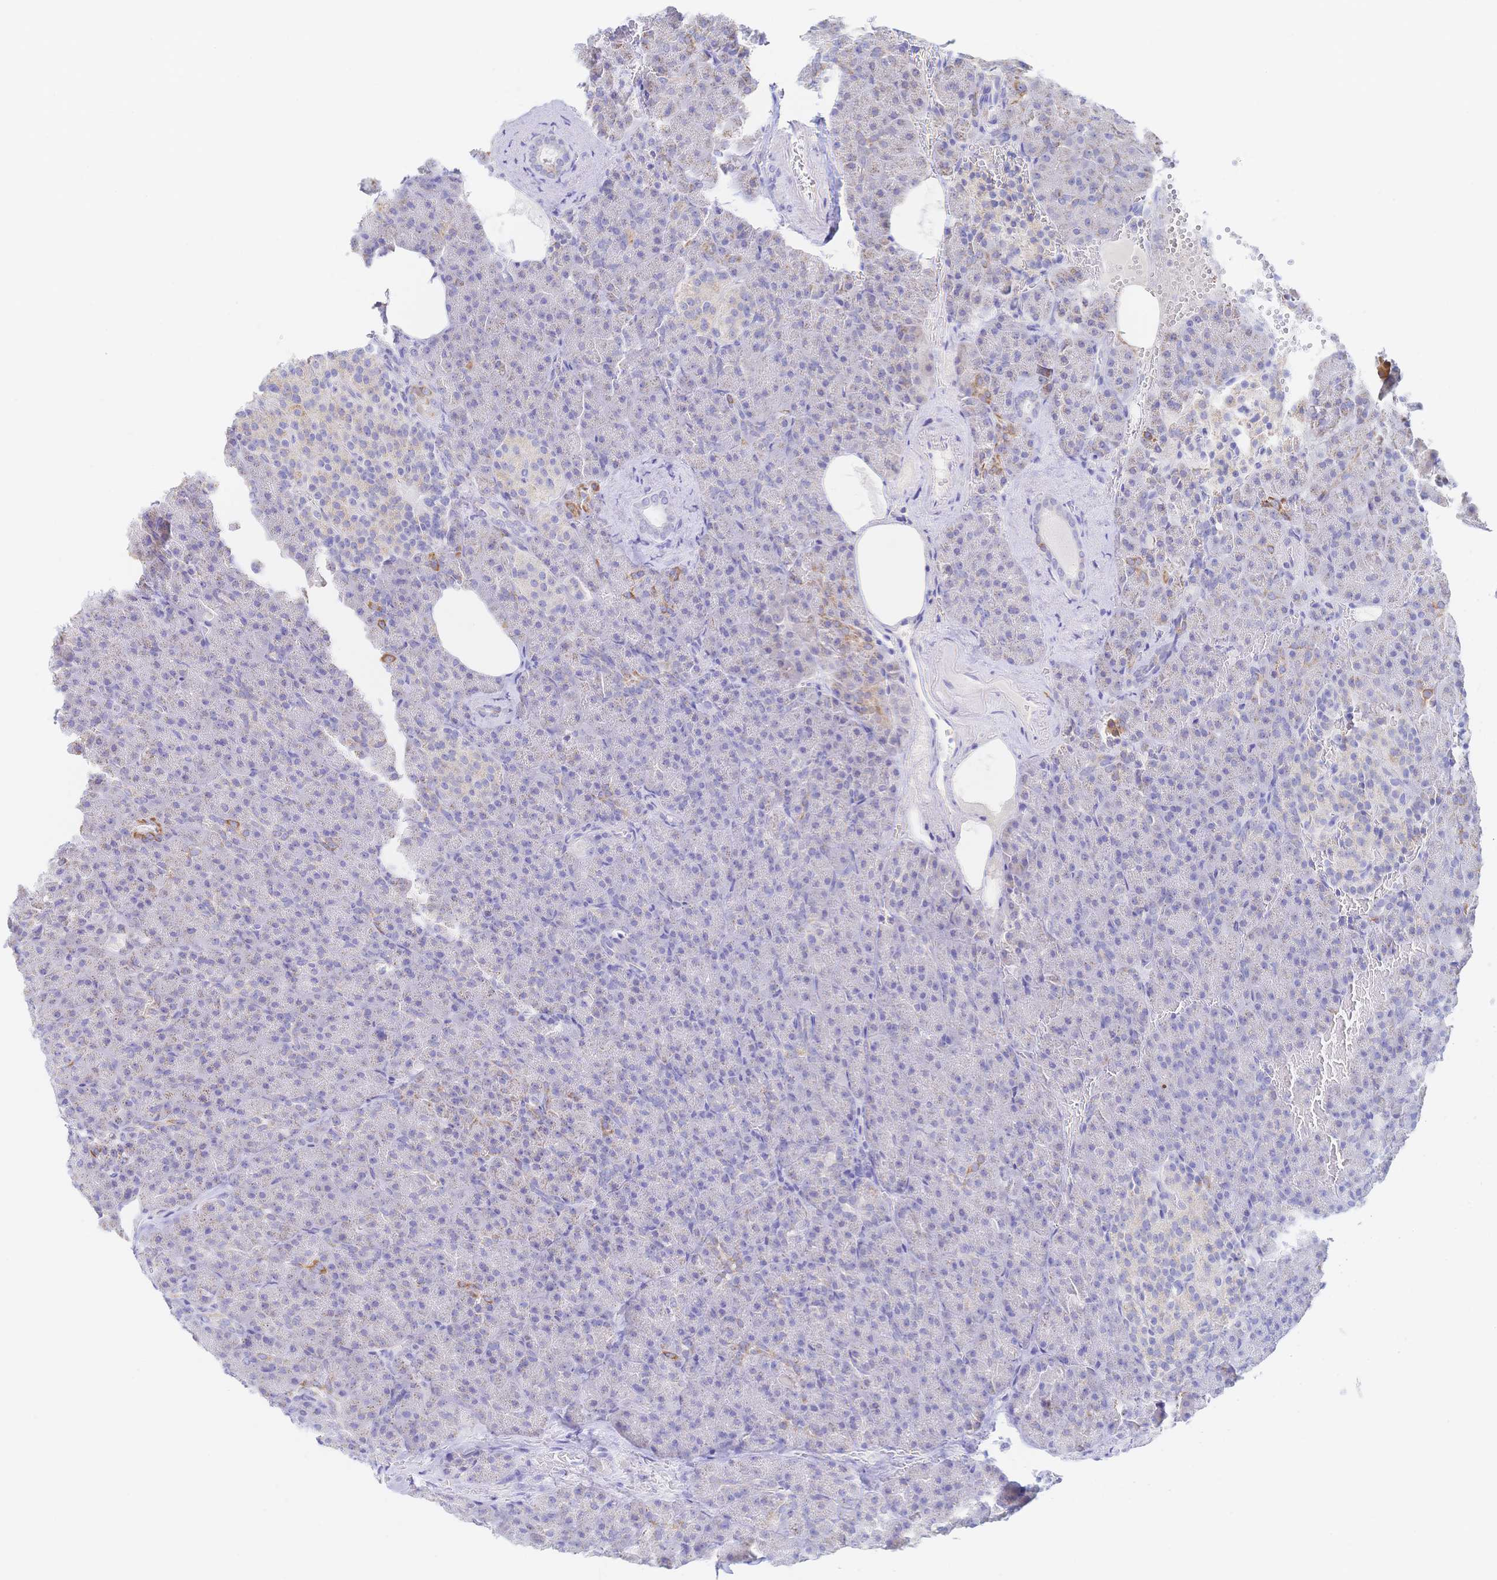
{"staining": {"intensity": "moderate", "quantity": "<25%", "location": "cytoplasmic/membranous"}, "tissue": "pancreas", "cell_type": "Exocrine glandular cells", "image_type": "normal", "snomed": [{"axis": "morphology", "description": "Normal tissue, NOS"}, {"axis": "topography", "description": "Pancreas"}], "caption": "DAB immunohistochemical staining of benign human pancreas shows moderate cytoplasmic/membranous protein expression in about <25% of exocrine glandular cells.", "gene": "SYNGR4", "patient": {"sex": "female", "age": 74}}